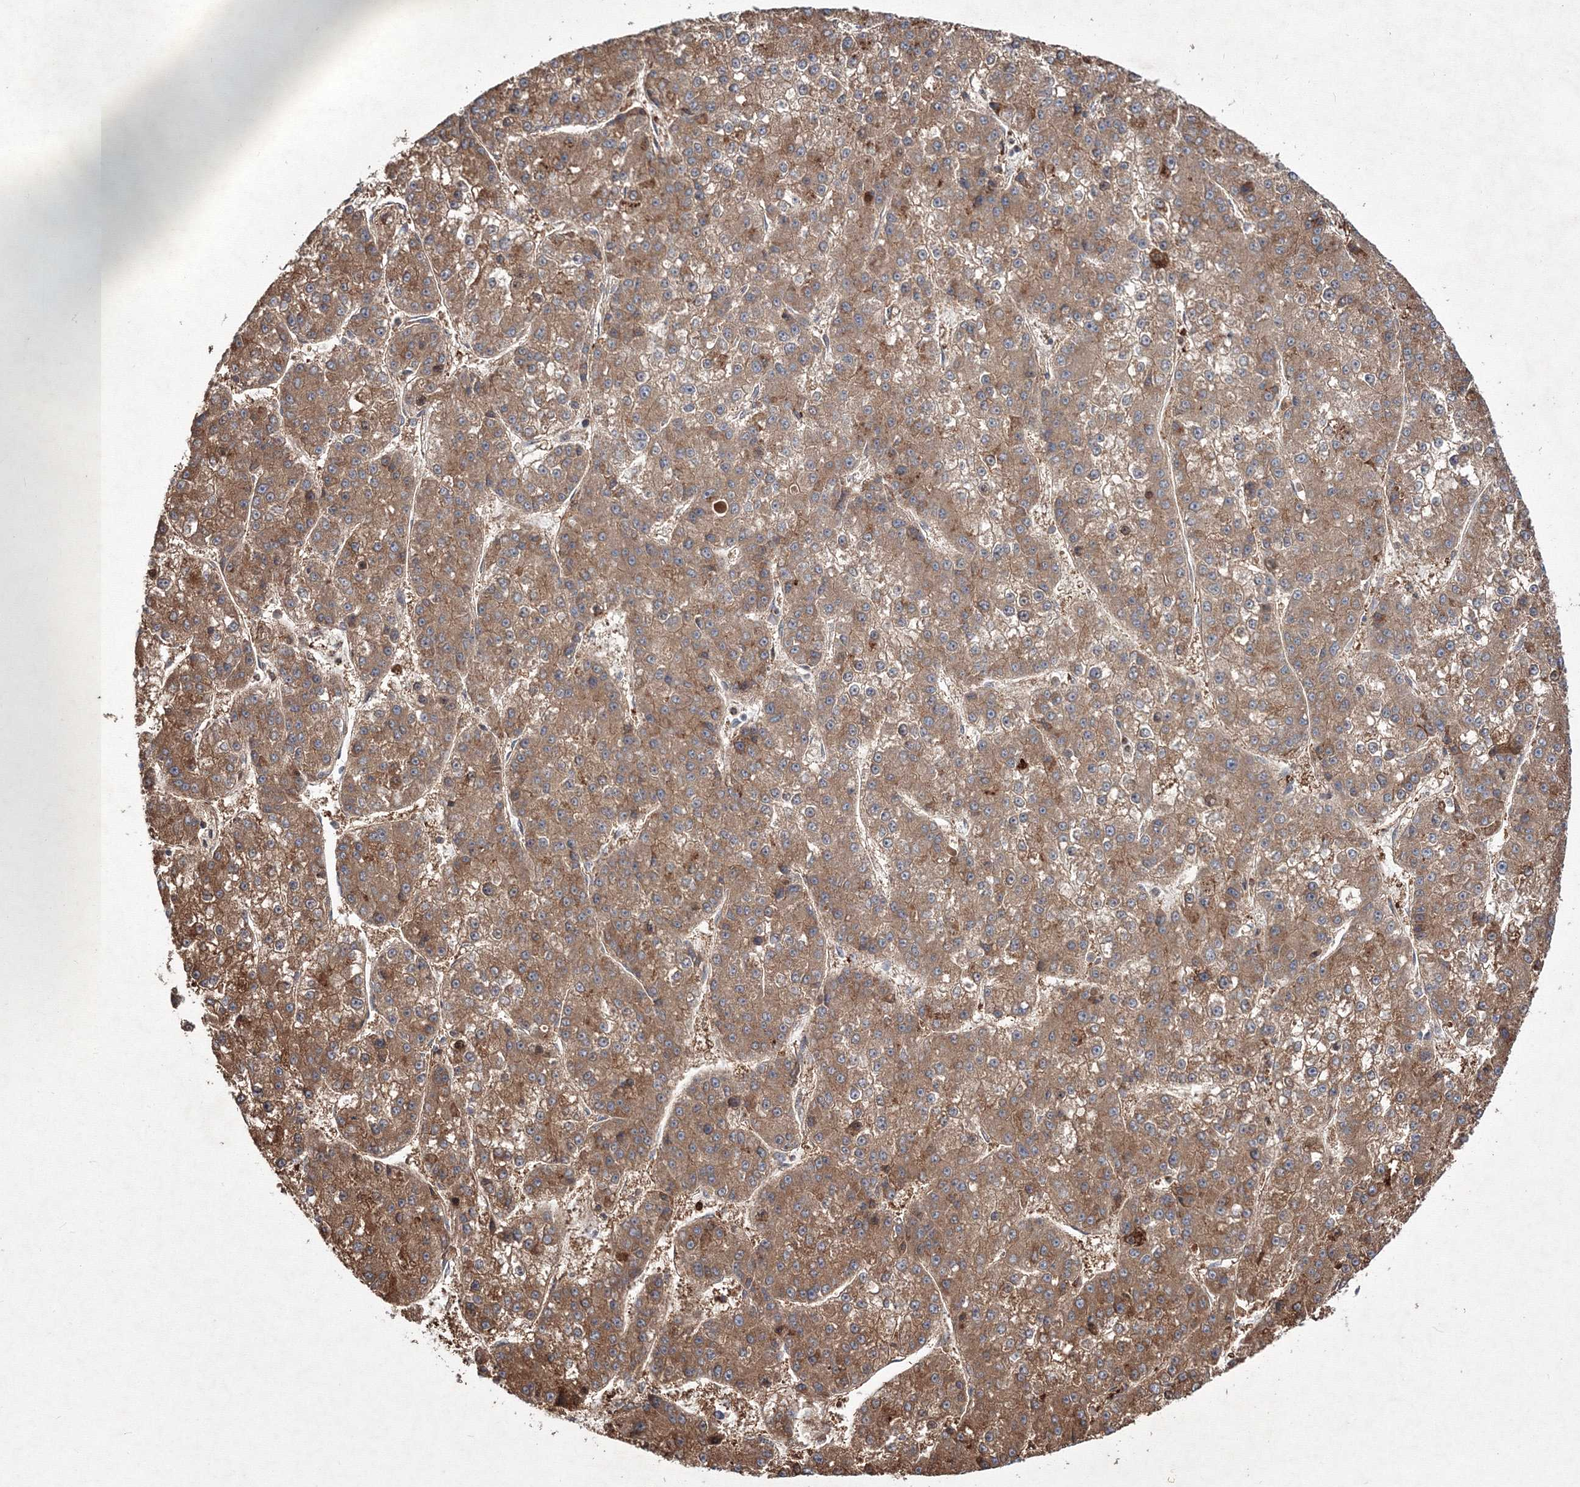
{"staining": {"intensity": "moderate", "quantity": ">75%", "location": "cytoplasmic/membranous"}, "tissue": "liver cancer", "cell_type": "Tumor cells", "image_type": "cancer", "snomed": [{"axis": "morphology", "description": "Carcinoma, Hepatocellular, NOS"}, {"axis": "topography", "description": "Liver"}], "caption": "High-magnification brightfield microscopy of liver cancer stained with DAB (3,3'-diaminobenzidine) (brown) and counterstained with hematoxylin (blue). tumor cells exhibit moderate cytoplasmic/membranous positivity is seen in about>75% of cells.", "gene": "RANBP3L", "patient": {"sex": "female", "age": 73}}